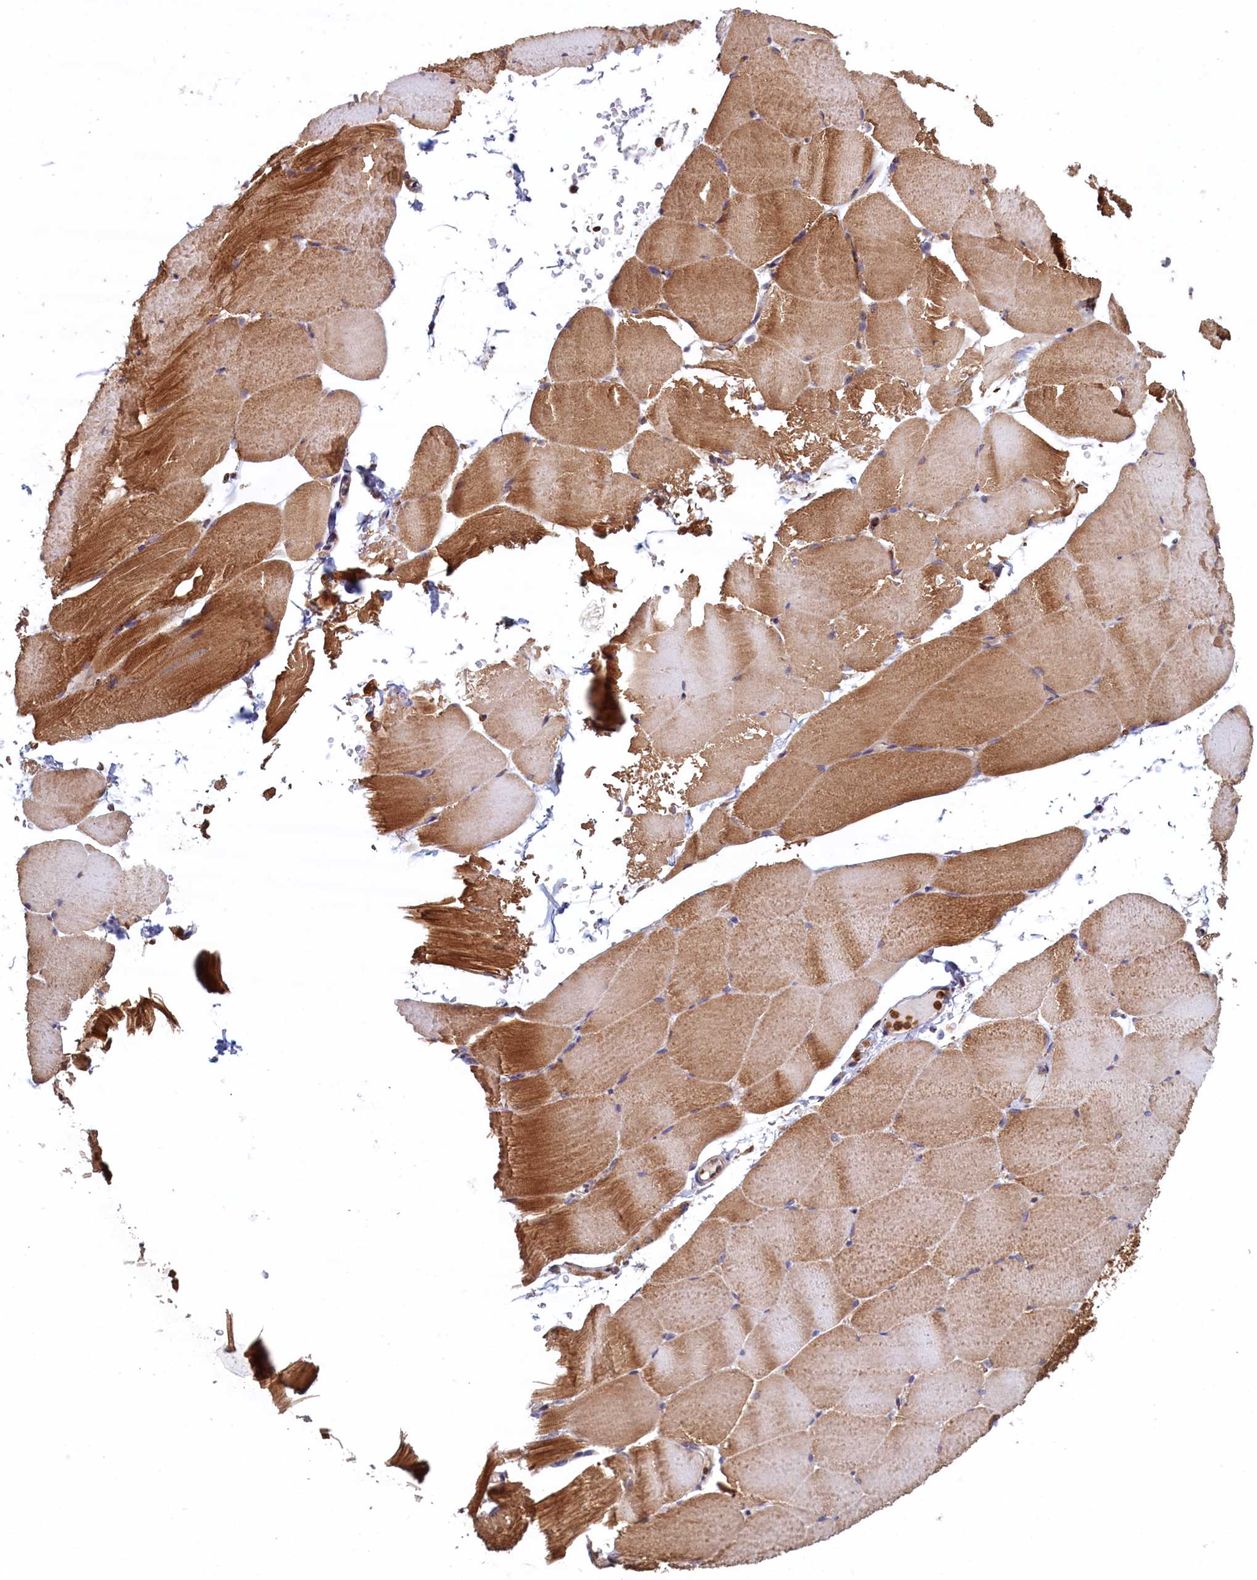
{"staining": {"intensity": "moderate", "quantity": ">75%", "location": "cytoplasmic/membranous"}, "tissue": "skeletal muscle", "cell_type": "Myocytes", "image_type": "normal", "snomed": [{"axis": "morphology", "description": "Normal tissue, NOS"}, {"axis": "topography", "description": "Skeletal muscle"}, {"axis": "topography", "description": "Parathyroid gland"}], "caption": "The photomicrograph exhibits staining of unremarkable skeletal muscle, revealing moderate cytoplasmic/membranous protein expression (brown color) within myocytes.", "gene": "UBE3B", "patient": {"sex": "female", "age": 37}}